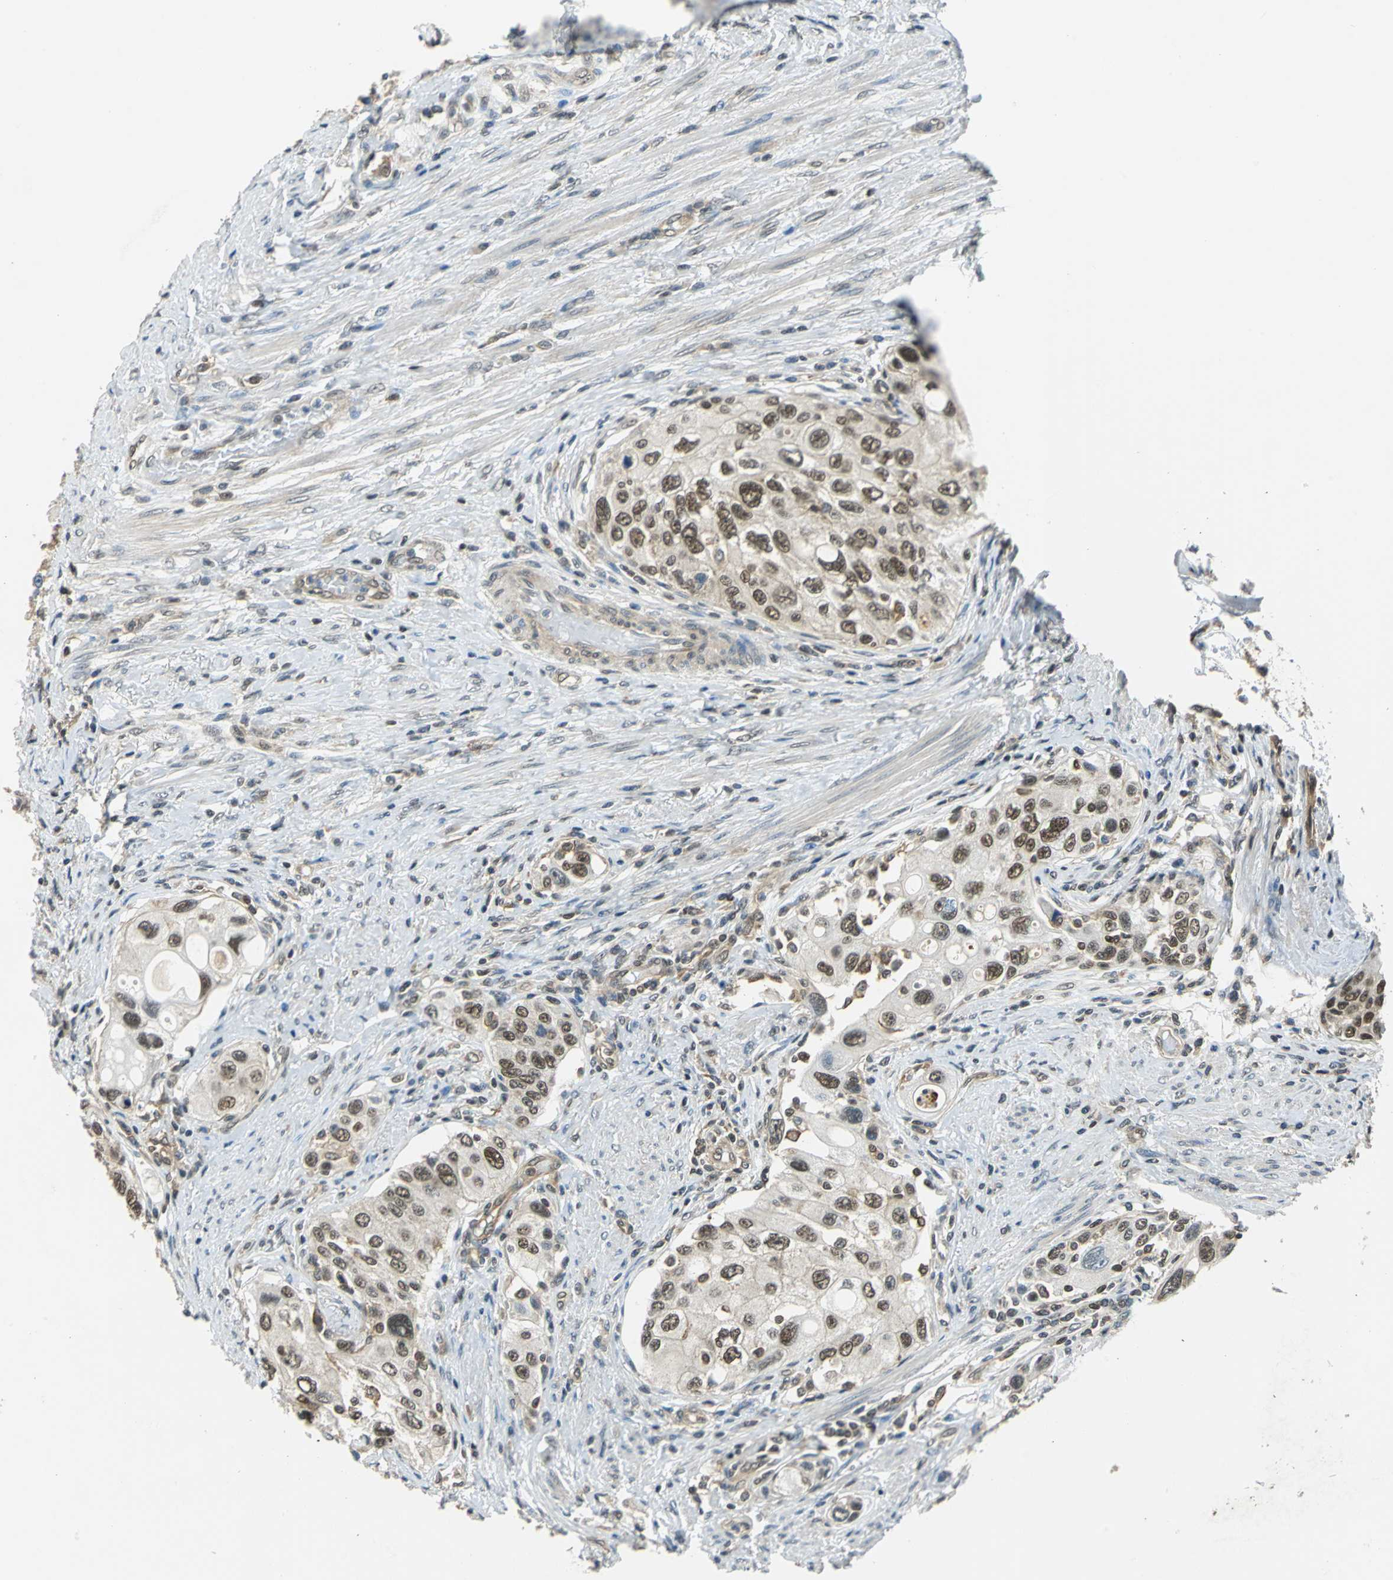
{"staining": {"intensity": "strong", "quantity": ">75%", "location": "cytoplasmic/membranous,nuclear"}, "tissue": "urothelial cancer", "cell_type": "Tumor cells", "image_type": "cancer", "snomed": [{"axis": "morphology", "description": "Urothelial carcinoma, High grade"}, {"axis": "topography", "description": "Urinary bladder"}], "caption": "Immunohistochemistry image of neoplastic tissue: urothelial carcinoma (high-grade) stained using immunohistochemistry (IHC) shows high levels of strong protein expression localized specifically in the cytoplasmic/membranous and nuclear of tumor cells, appearing as a cytoplasmic/membranous and nuclear brown color.", "gene": "ARPC3", "patient": {"sex": "female", "age": 56}}